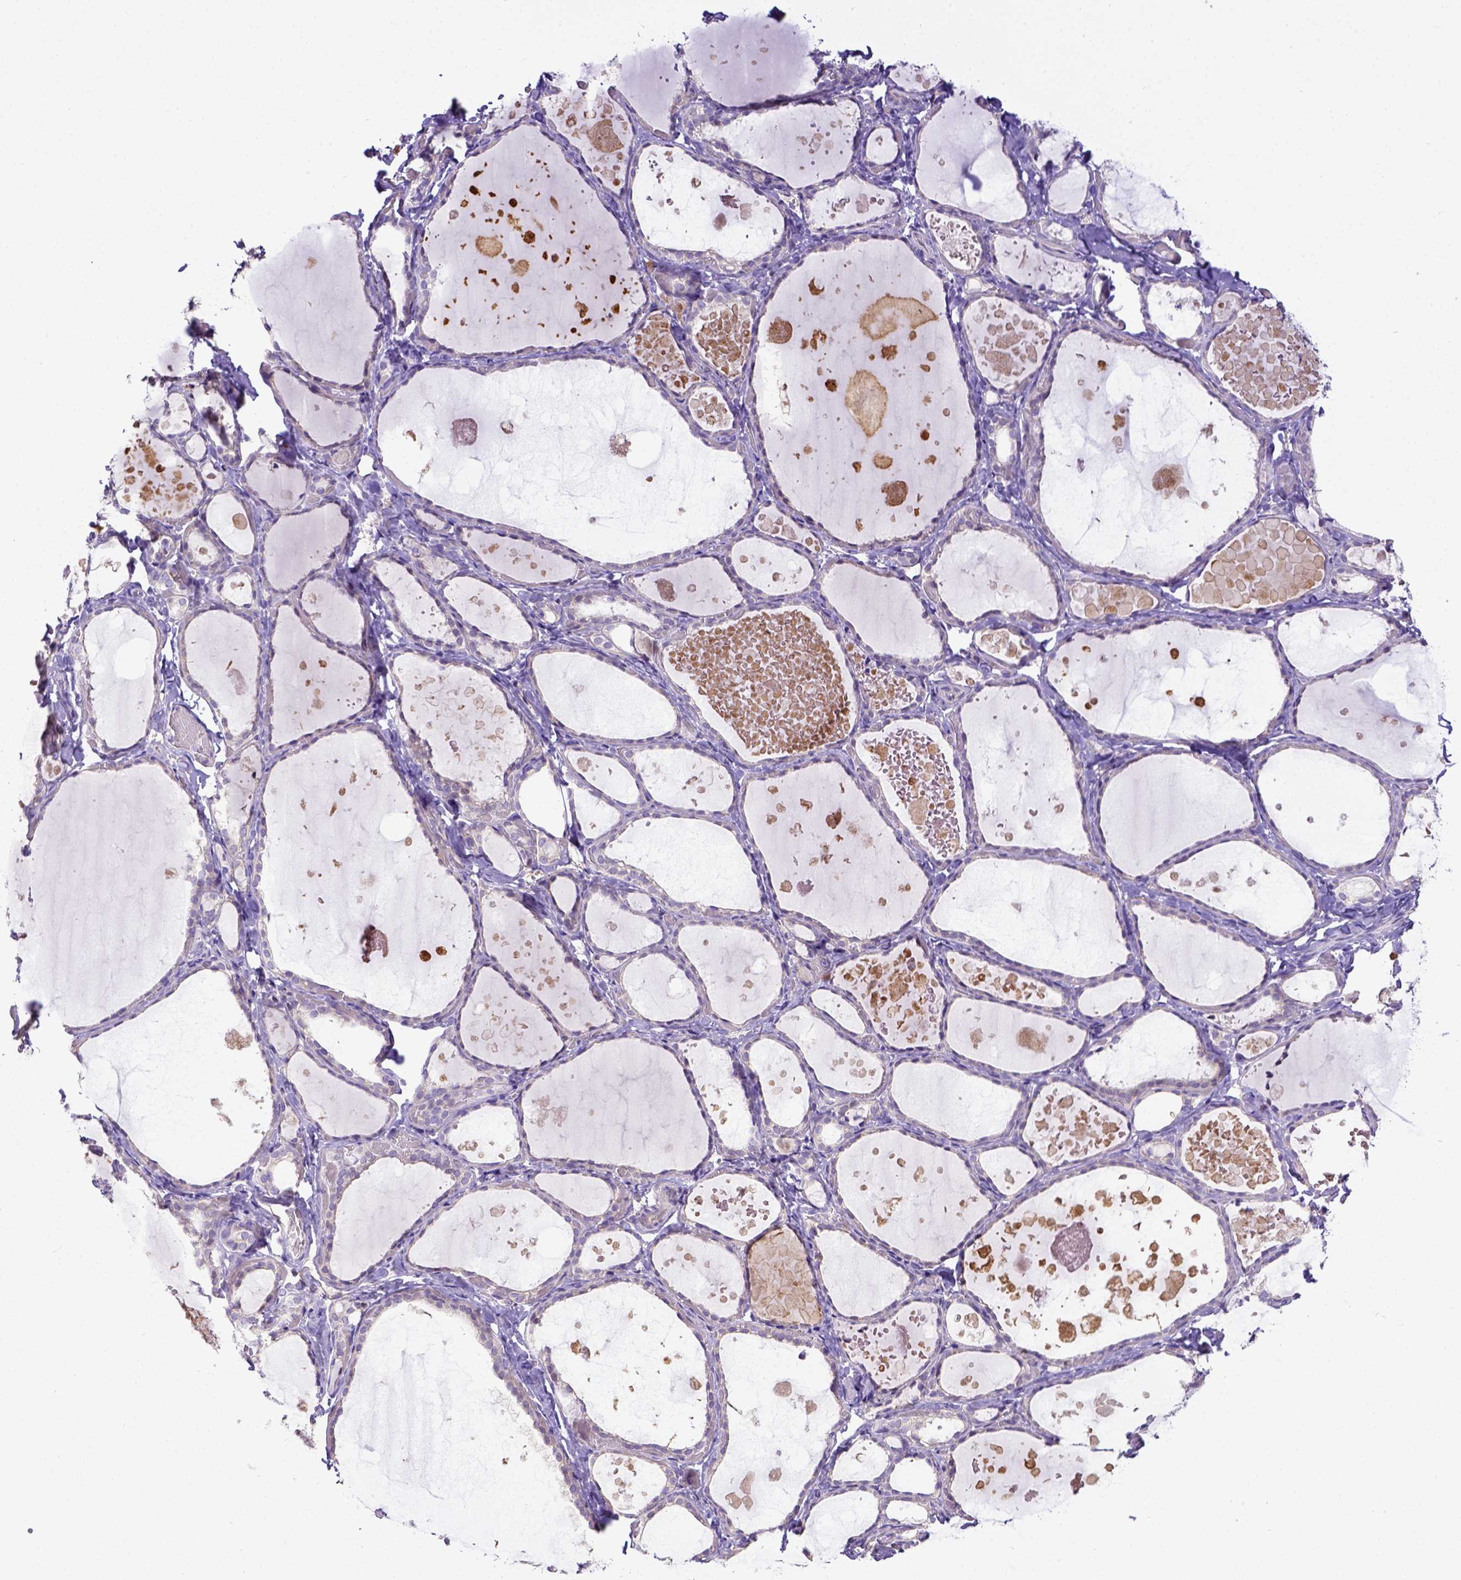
{"staining": {"intensity": "negative", "quantity": "none", "location": "none"}, "tissue": "thyroid gland", "cell_type": "Glandular cells", "image_type": "normal", "snomed": [{"axis": "morphology", "description": "Normal tissue, NOS"}, {"axis": "topography", "description": "Thyroid gland"}], "caption": "Image shows no protein staining in glandular cells of unremarkable thyroid gland.", "gene": "CD40", "patient": {"sex": "female", "age": 56}}